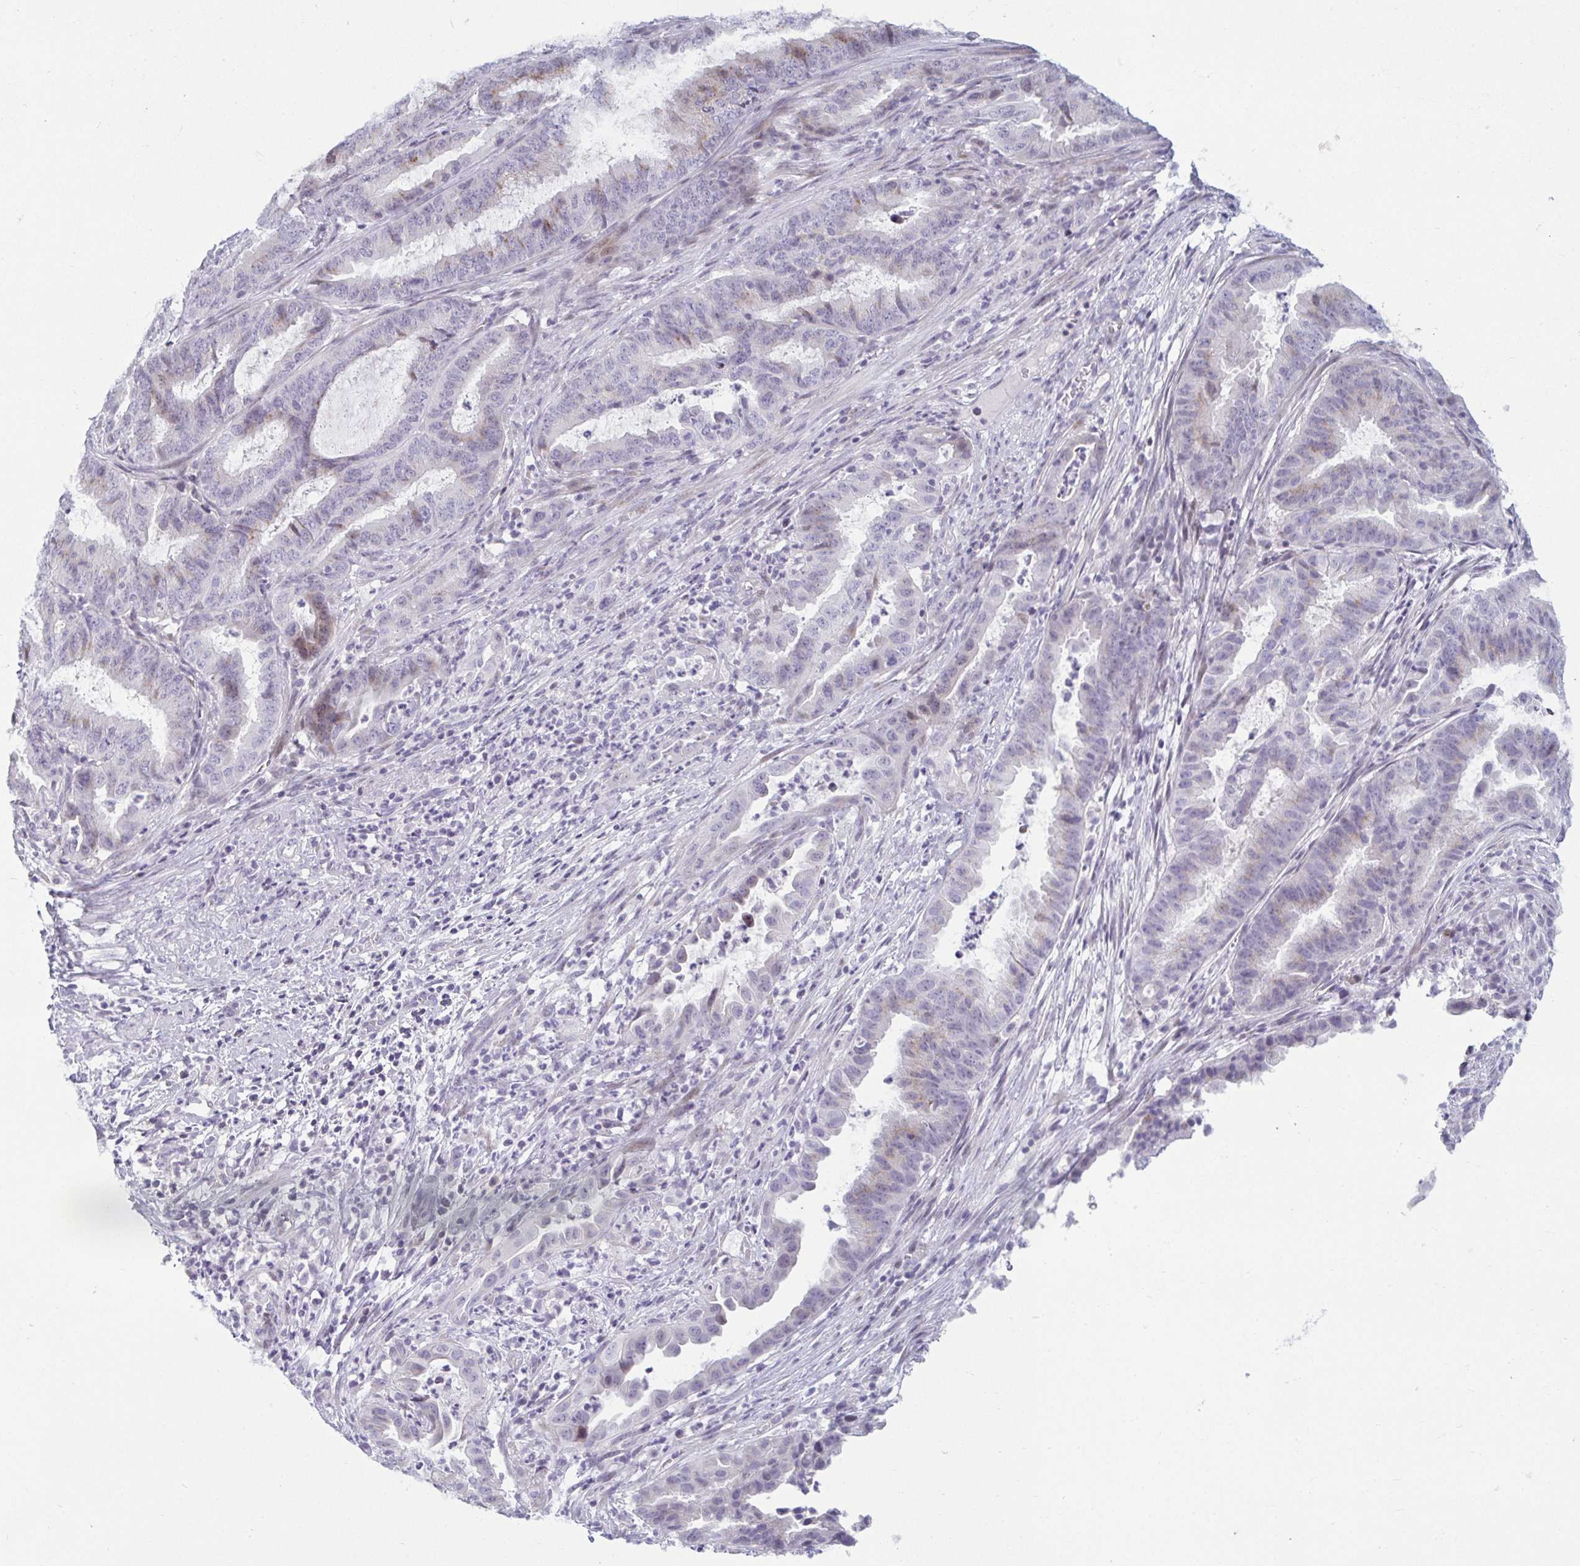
{"staining": {"intensity": "weak", "quantity": "<25%", "location": "cytoplasmic/membranous"}, "tissue": "endometrial cancer", "cell_type": "Tumor cells", "image_type": "cancer", "snomed": [{"axis": "morphology", "description": "Adenocarcinoma, NOS"}, {"axis": "topography", "description": "Endometrium"}], "caption": "DAB immunohistochemical staining of endometrial adenocarcinoma reveals no significant positivity in tumor cells. Brightfield microscopy of immunohistochemistry stained with DAB (3,3'-diaminobenzidine) (brown) and hematoxylin (blue), captured at high magnification.", "gene": "CR2", "patient": {"sex": "female", "age": 51}}